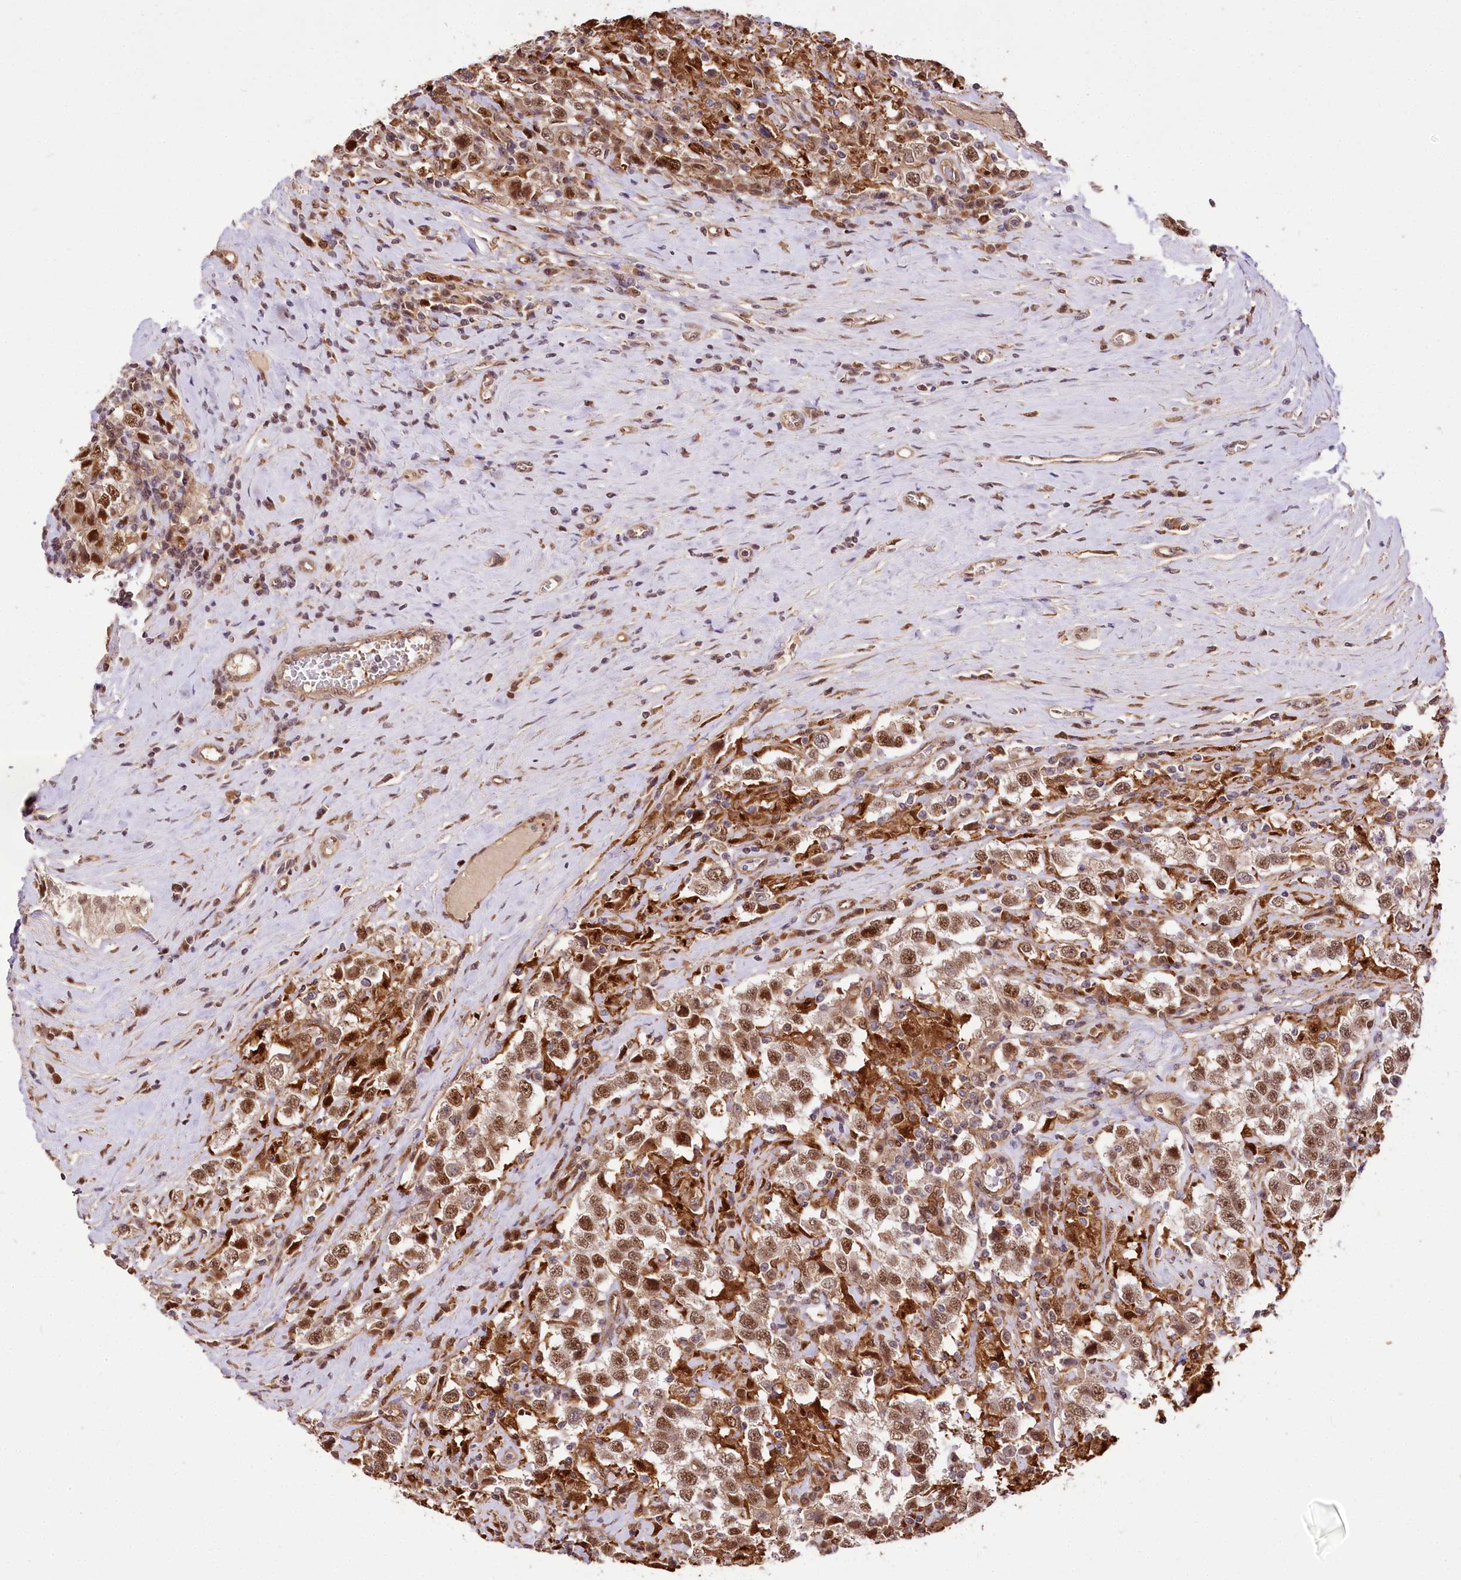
{"staining": {"intensity": "moderate", "quantity": ">75%", "location": "nuclear"}, "tissue": "testis cancer", "cell_type": "Tumor cells", "image_type": "cancer", "snomed": [{"axis": "morphology", "description": "Seminoma, NOS"}, {"axis": "topography", "description": "Testis"}], "caption": "This is an image of immunohistochemistry staining of testis seminoma, which shows moderate expression in the nuclear of tumor cells.", "gene": "GNL3L", "patient": {"sex": "male", "age": 41}}